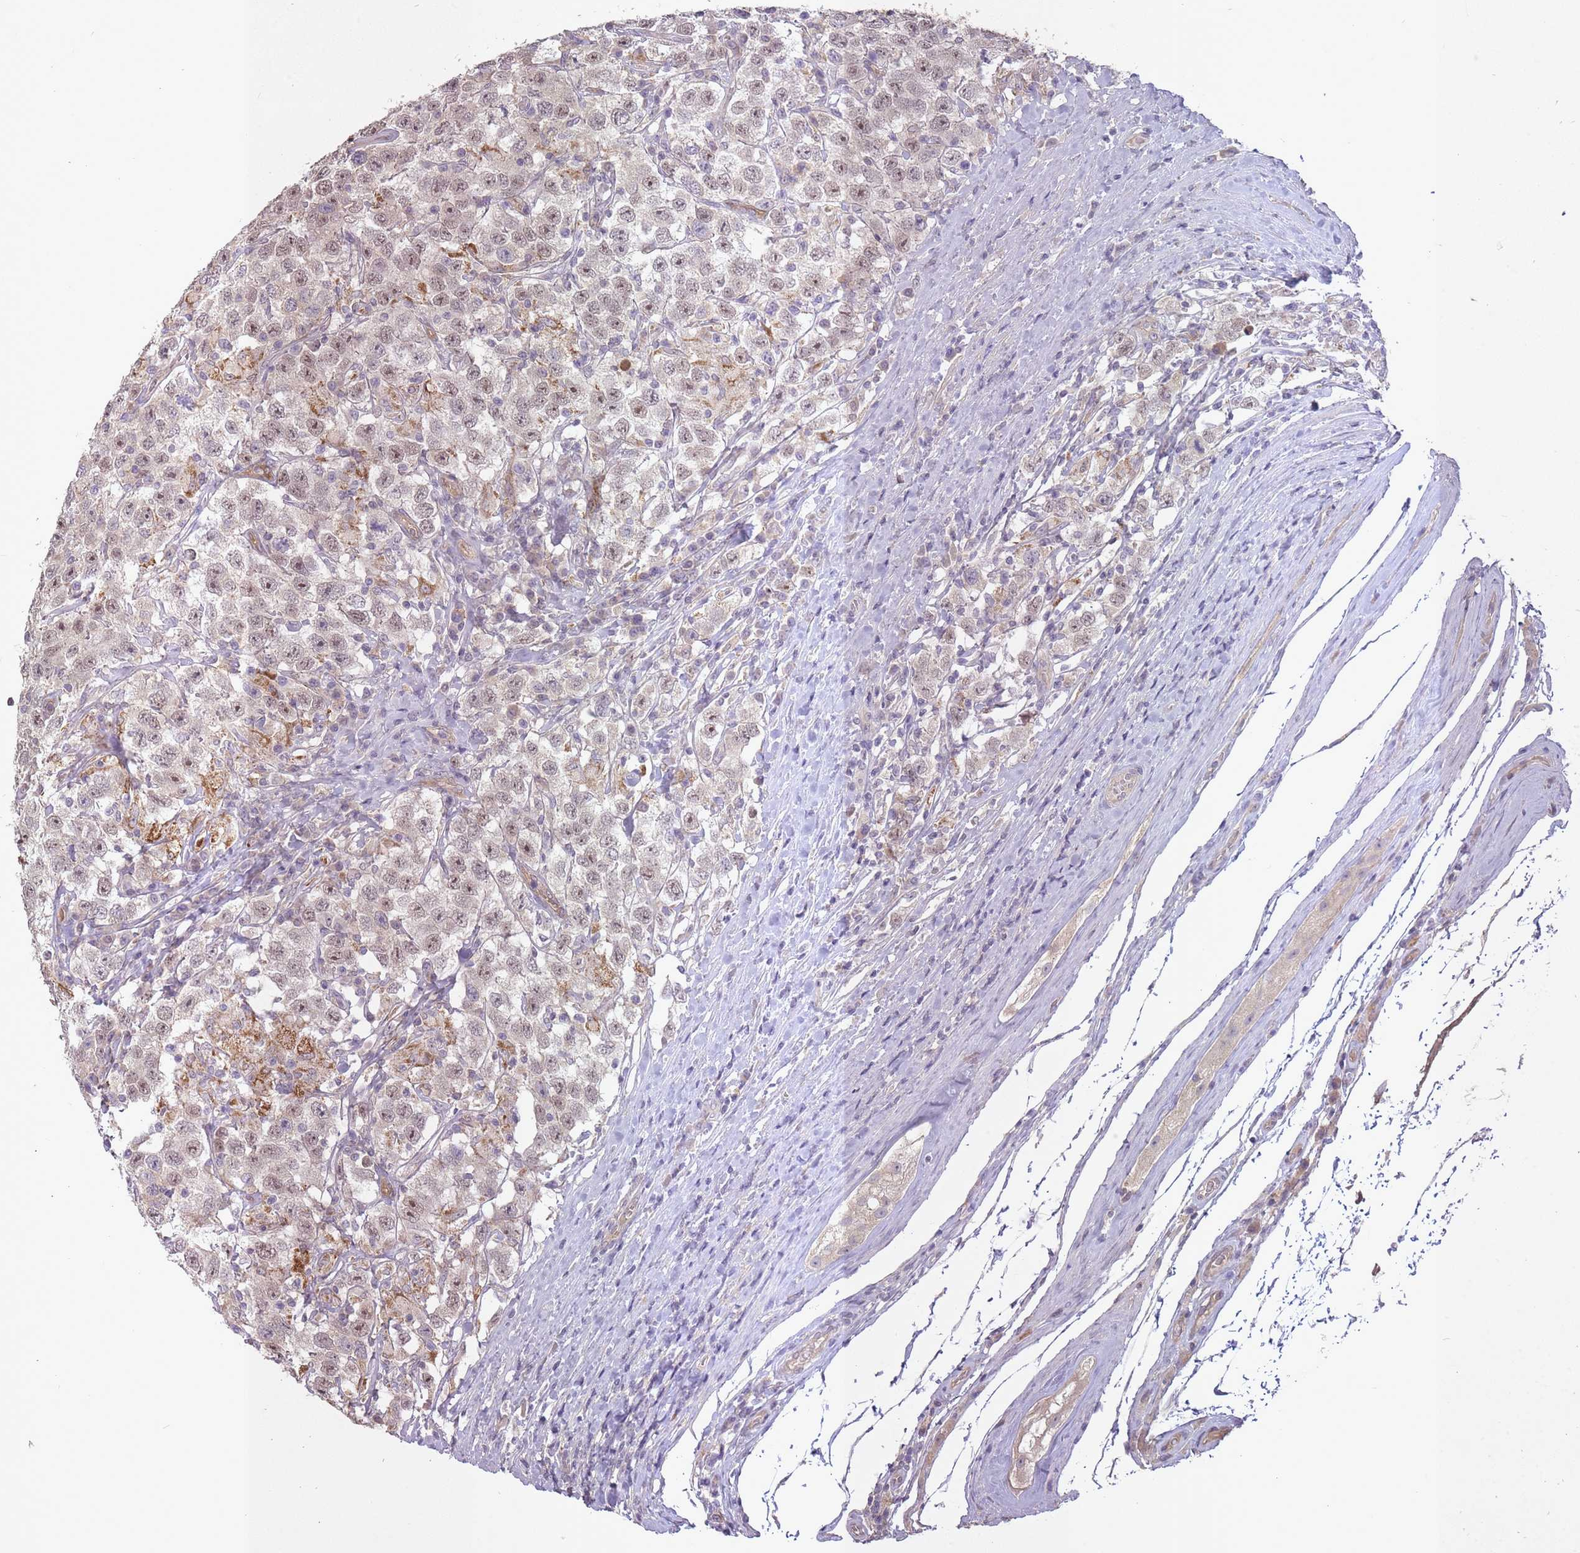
{"staining": {"intensity": "weak", "quantity": ">75%", "location": "nuclear"}, "tissue": "testis cancer", "cell_type": "Tumor cells", "image_type": "cancer", "snomed": [{"axis": "morphology", "description": "Seminoma, NOS"}, {"axis": "topography", "description": "Testis"}], "caption": "A brown stain highlights weak nuclear positivity of a protein in human testis cancer tumor cells.", "gene": "LRATD2", "patient": {"sex": "male", "age": 41}}